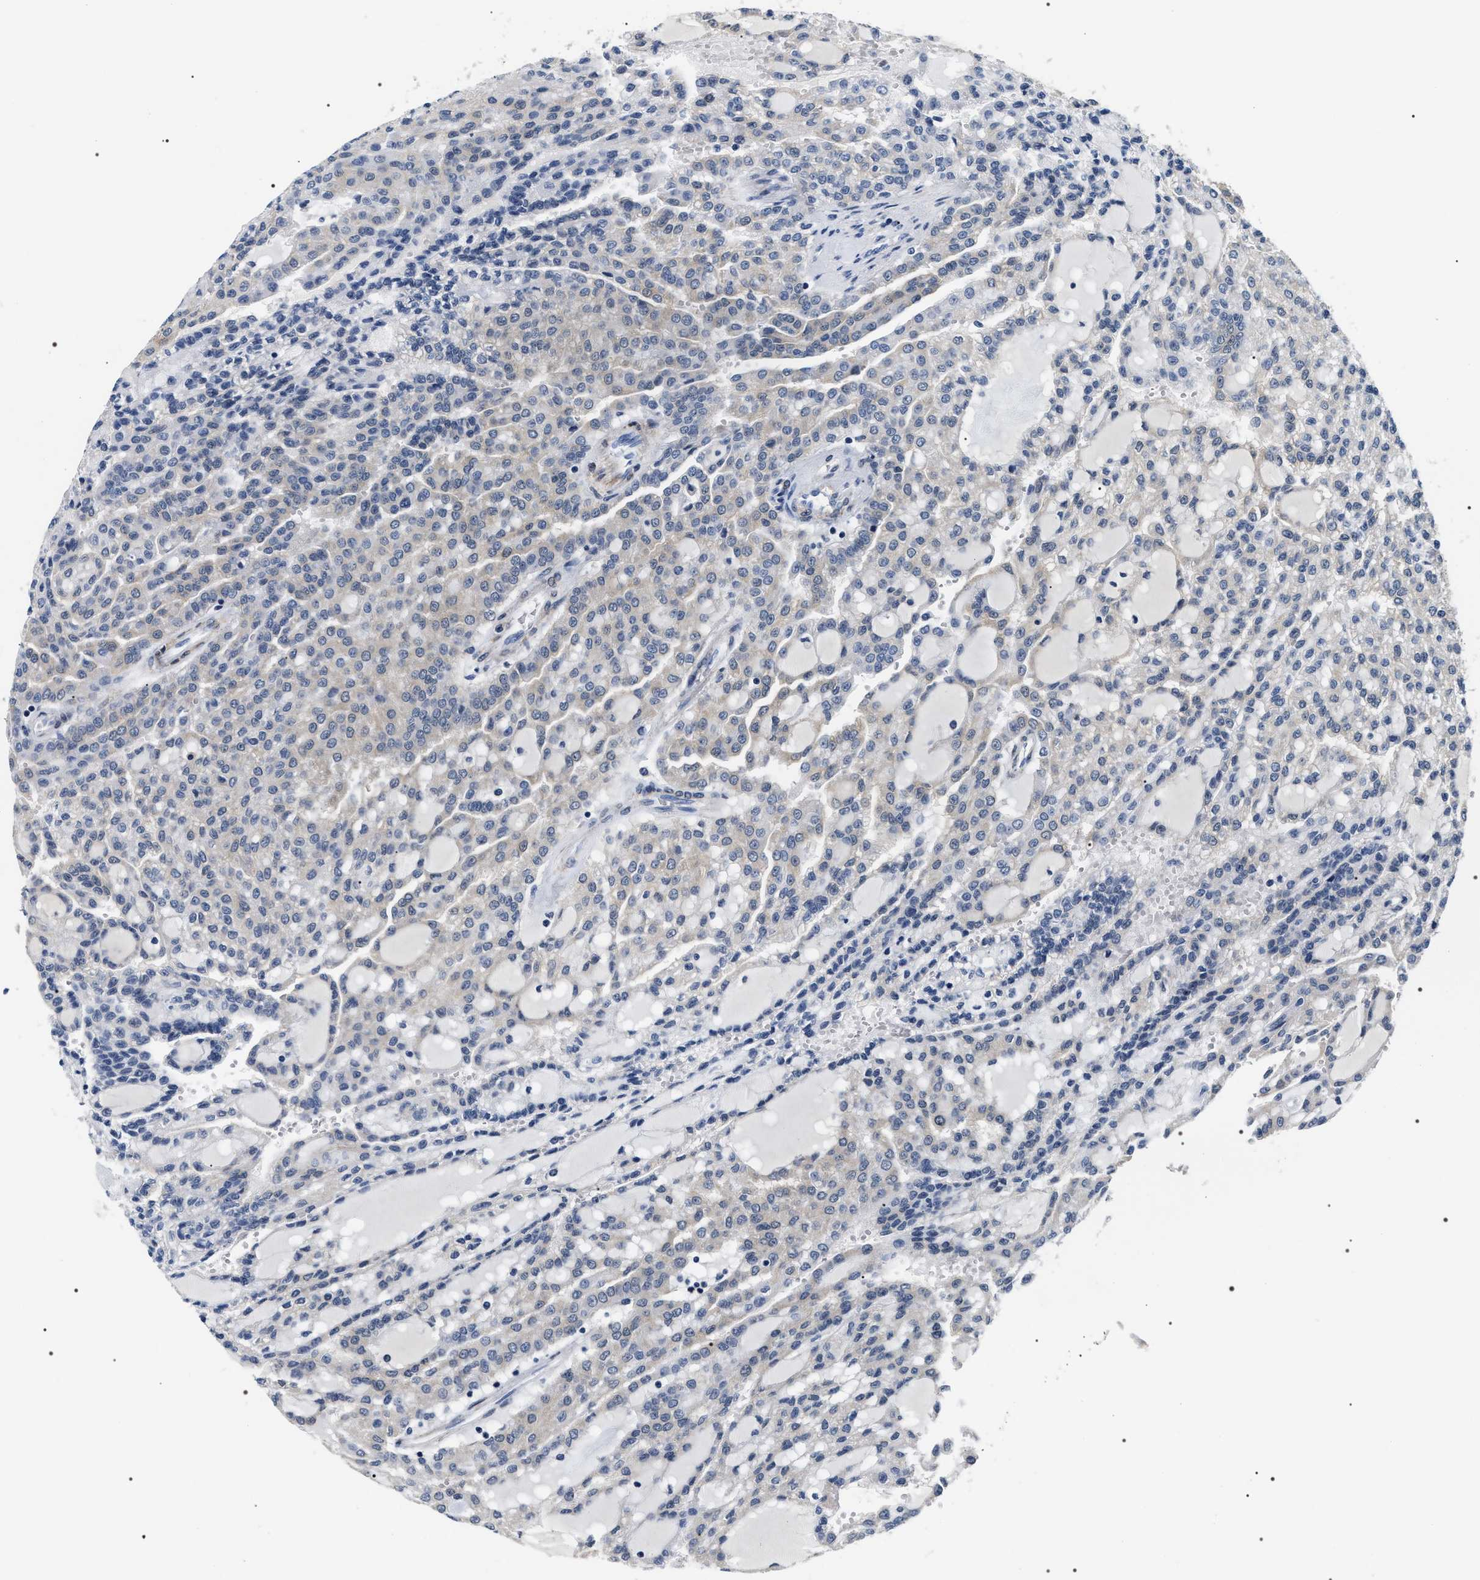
{"staining": {"intensity": "negative", "quantity": "none", "location": "none"}, "tissue": "renal cancer", "cell_type": "Tumor cells", "image_type": "cancer", "snomed": [{"axis": "morphology", "description": "Adenocarcinoma, NOS"}, {"axis": "topography", "description": "Kidney"}], "caption": "This is an immunohistochemistry (IHC) micrograph of adenocarcinoma (renal). There is no expression in tumor cells.", "gene": "BAG2", "patient": {"sex": "male", "age": 63}}